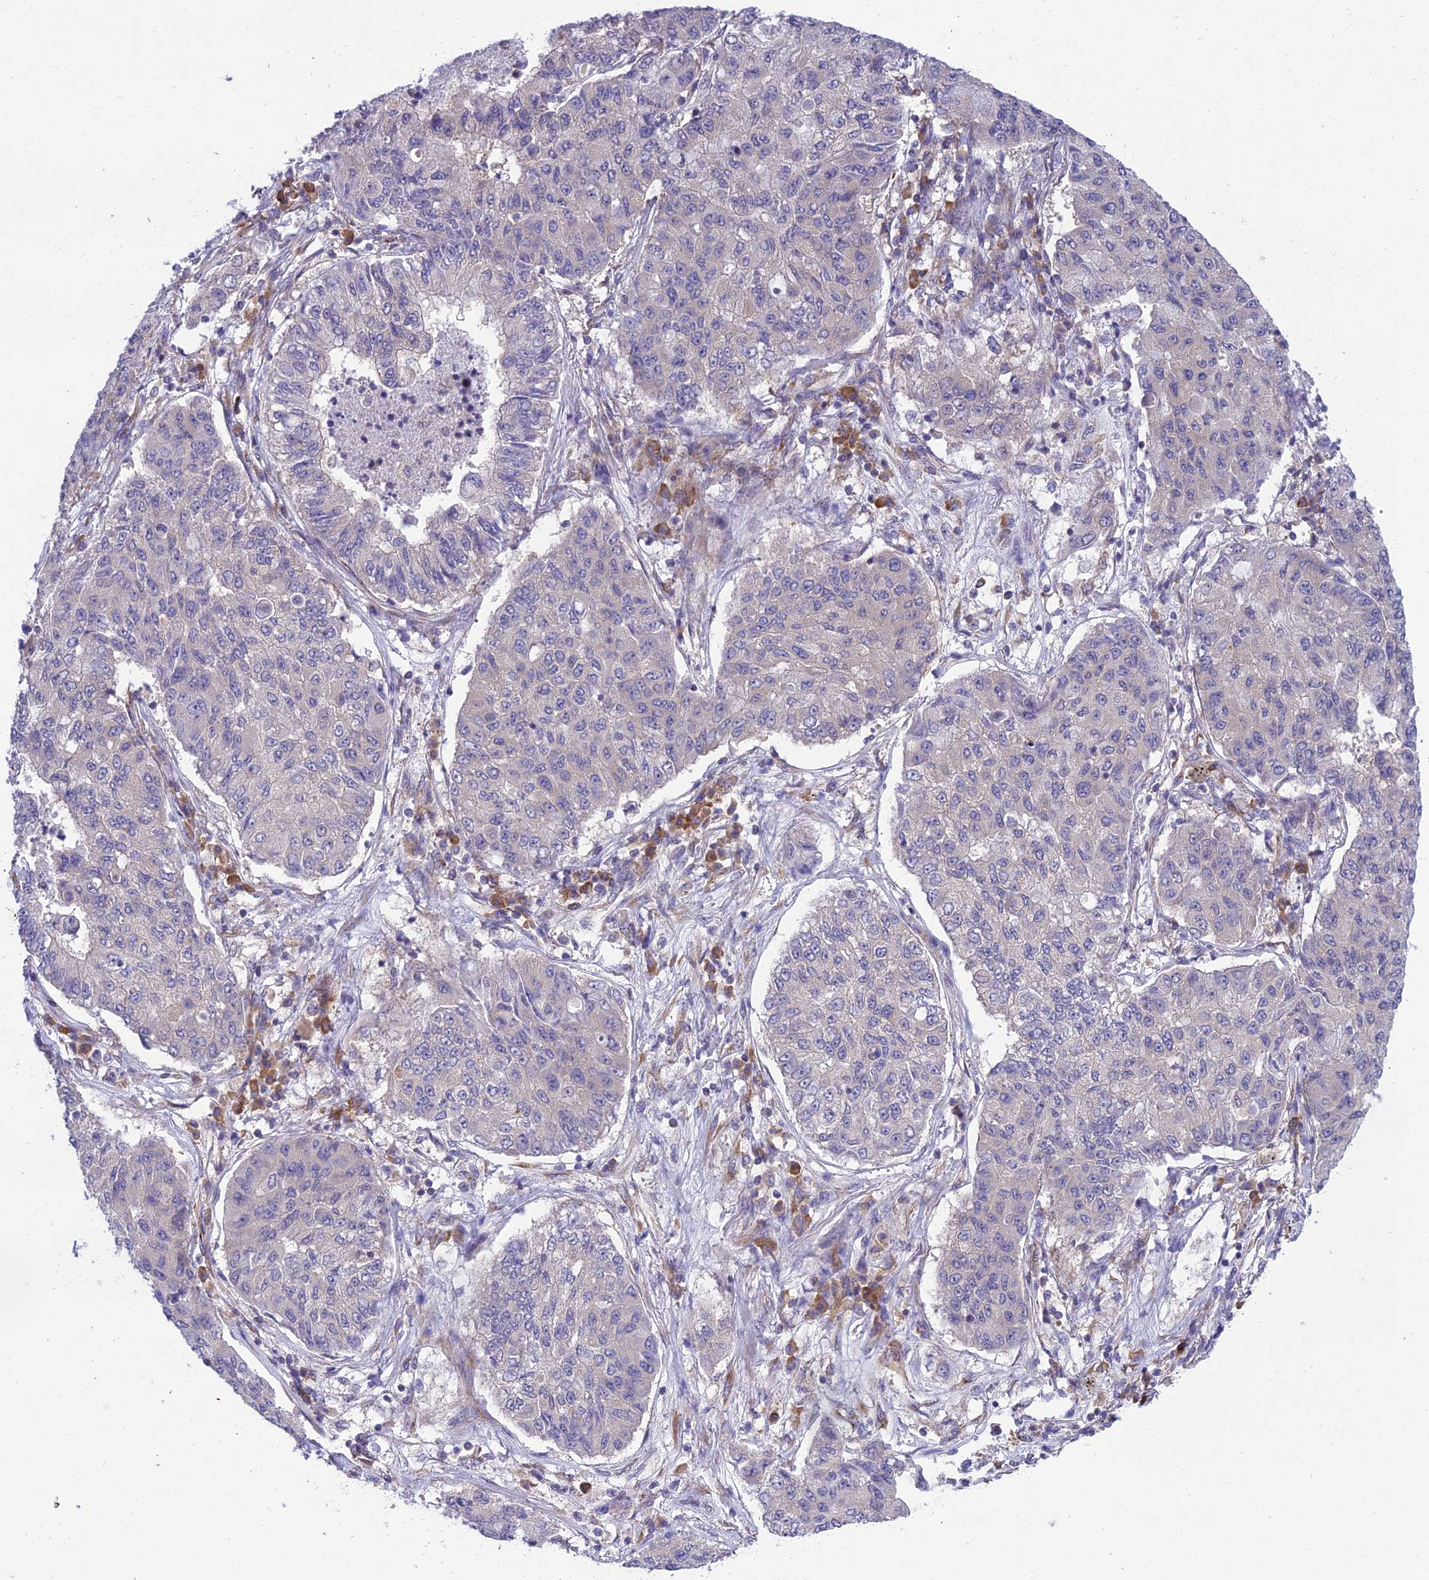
{"staining": {"intensity": "negative", "quantity": "none", "location": "none"}, "tissue": "lung cancer", "cell_type": "Tumor cells", "image_type": "cancer", "snomed": [{"axis": "morphology", "description": "Squamous cell carcinoma, NOS"}, {"axis": "topography", "description": "Lung"}], "caption": "Human lung cancer stained for a protein using IHC displays no staining in tumor cells.", "gene": "CLCN7", "patient": {"sex": "male", "age": 74}}